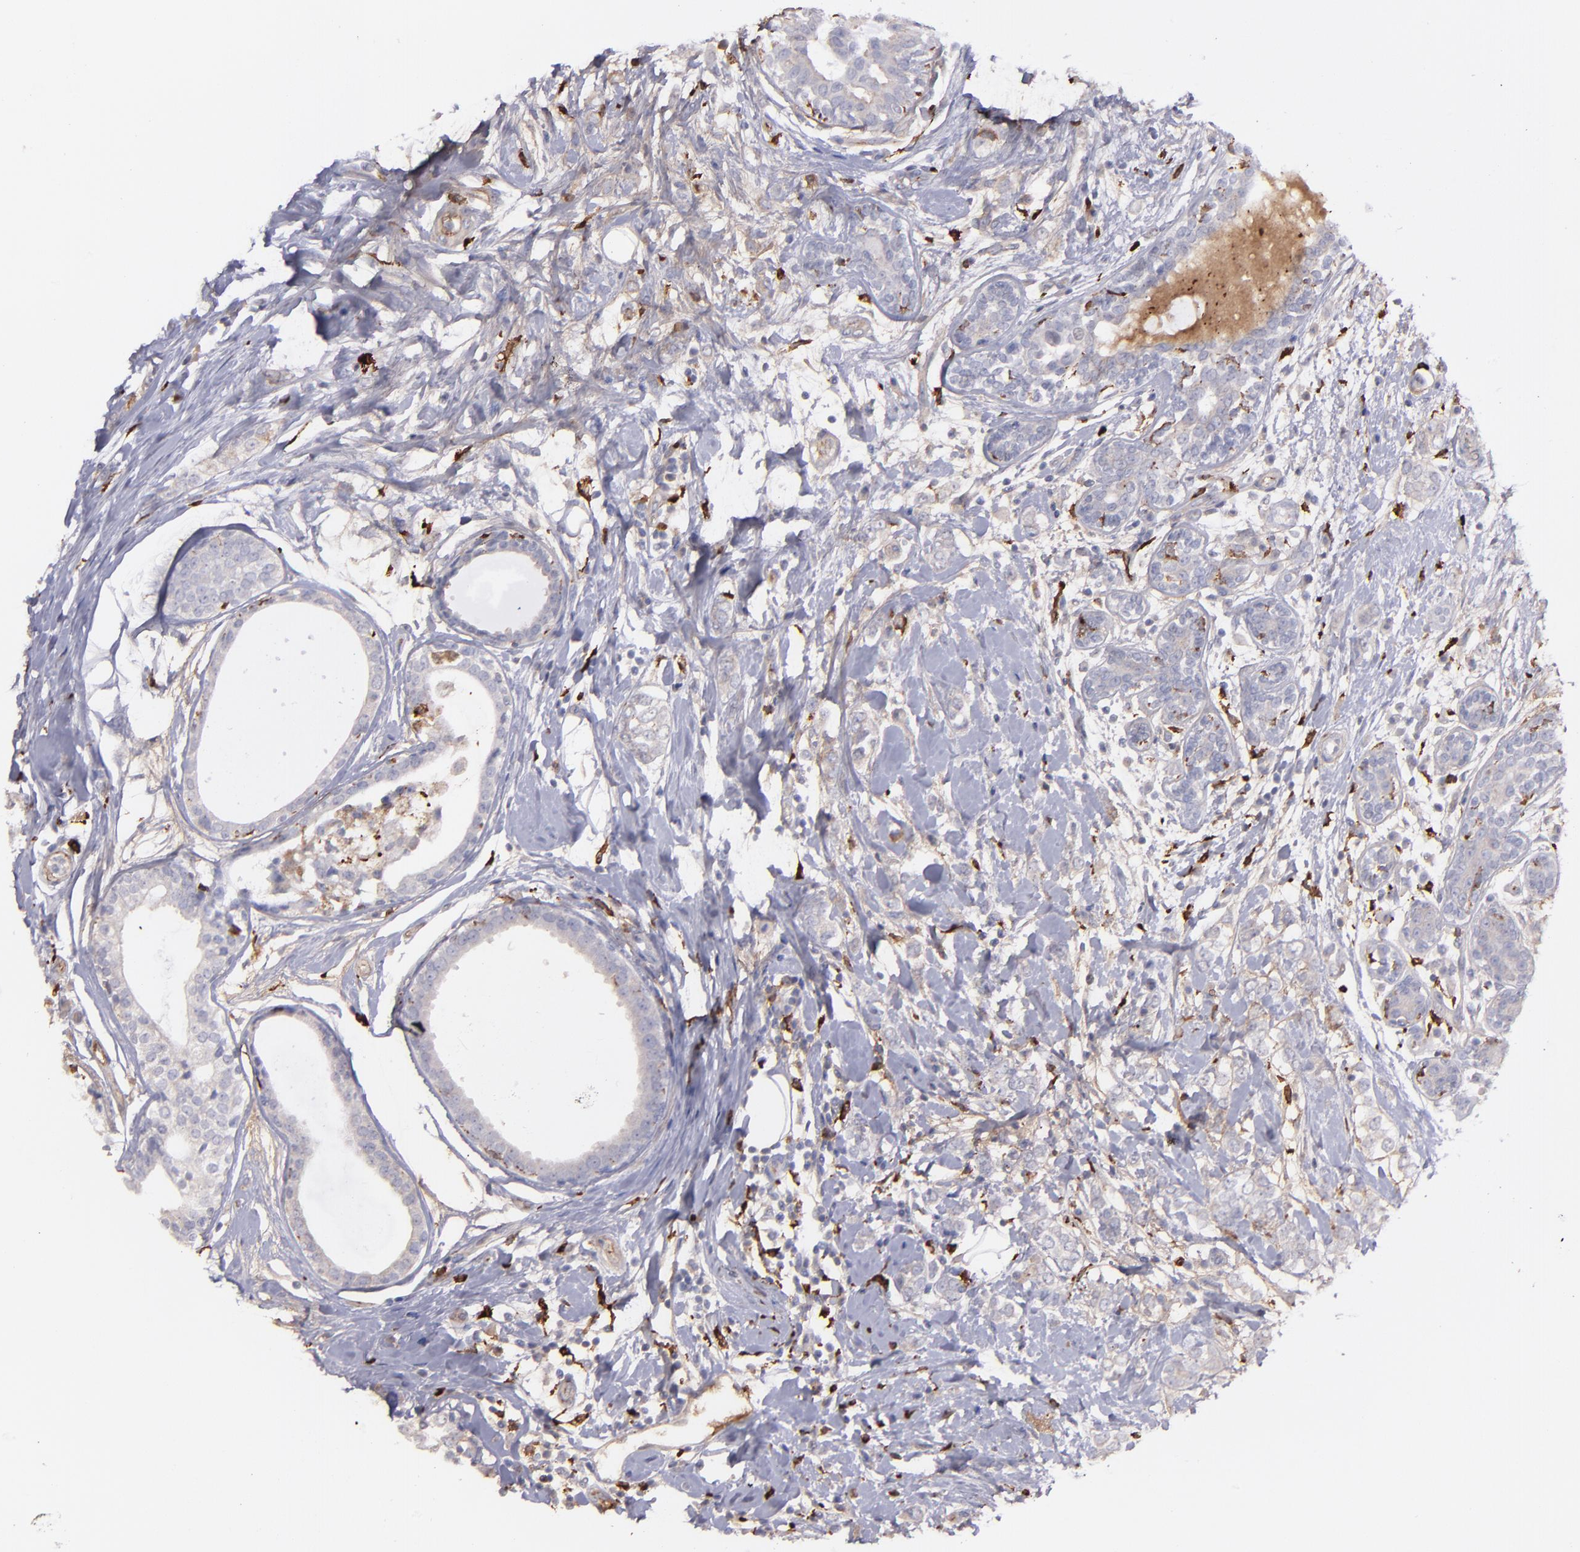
{"staining": {"intensity": "weak", "quantity": "<25%", "location": "cytoplasmic/membranous"}, "tissue": "breast cancer", "cell_type": "Tumor cells", "image_type": "cancer", "snomed": [{"axis": "morphology", "description": "Normal tissue, NOS"}, {"axis": "morphology", "description": "Lobular carcinoma"}, {"axis": "topography", "description": "Breast"}], "caption": "Tumor cells are negative for brown protein staining in breast lobular carcinoma.", "gene": "C1QA", "patient": {"sex": "female", "age": 47}}